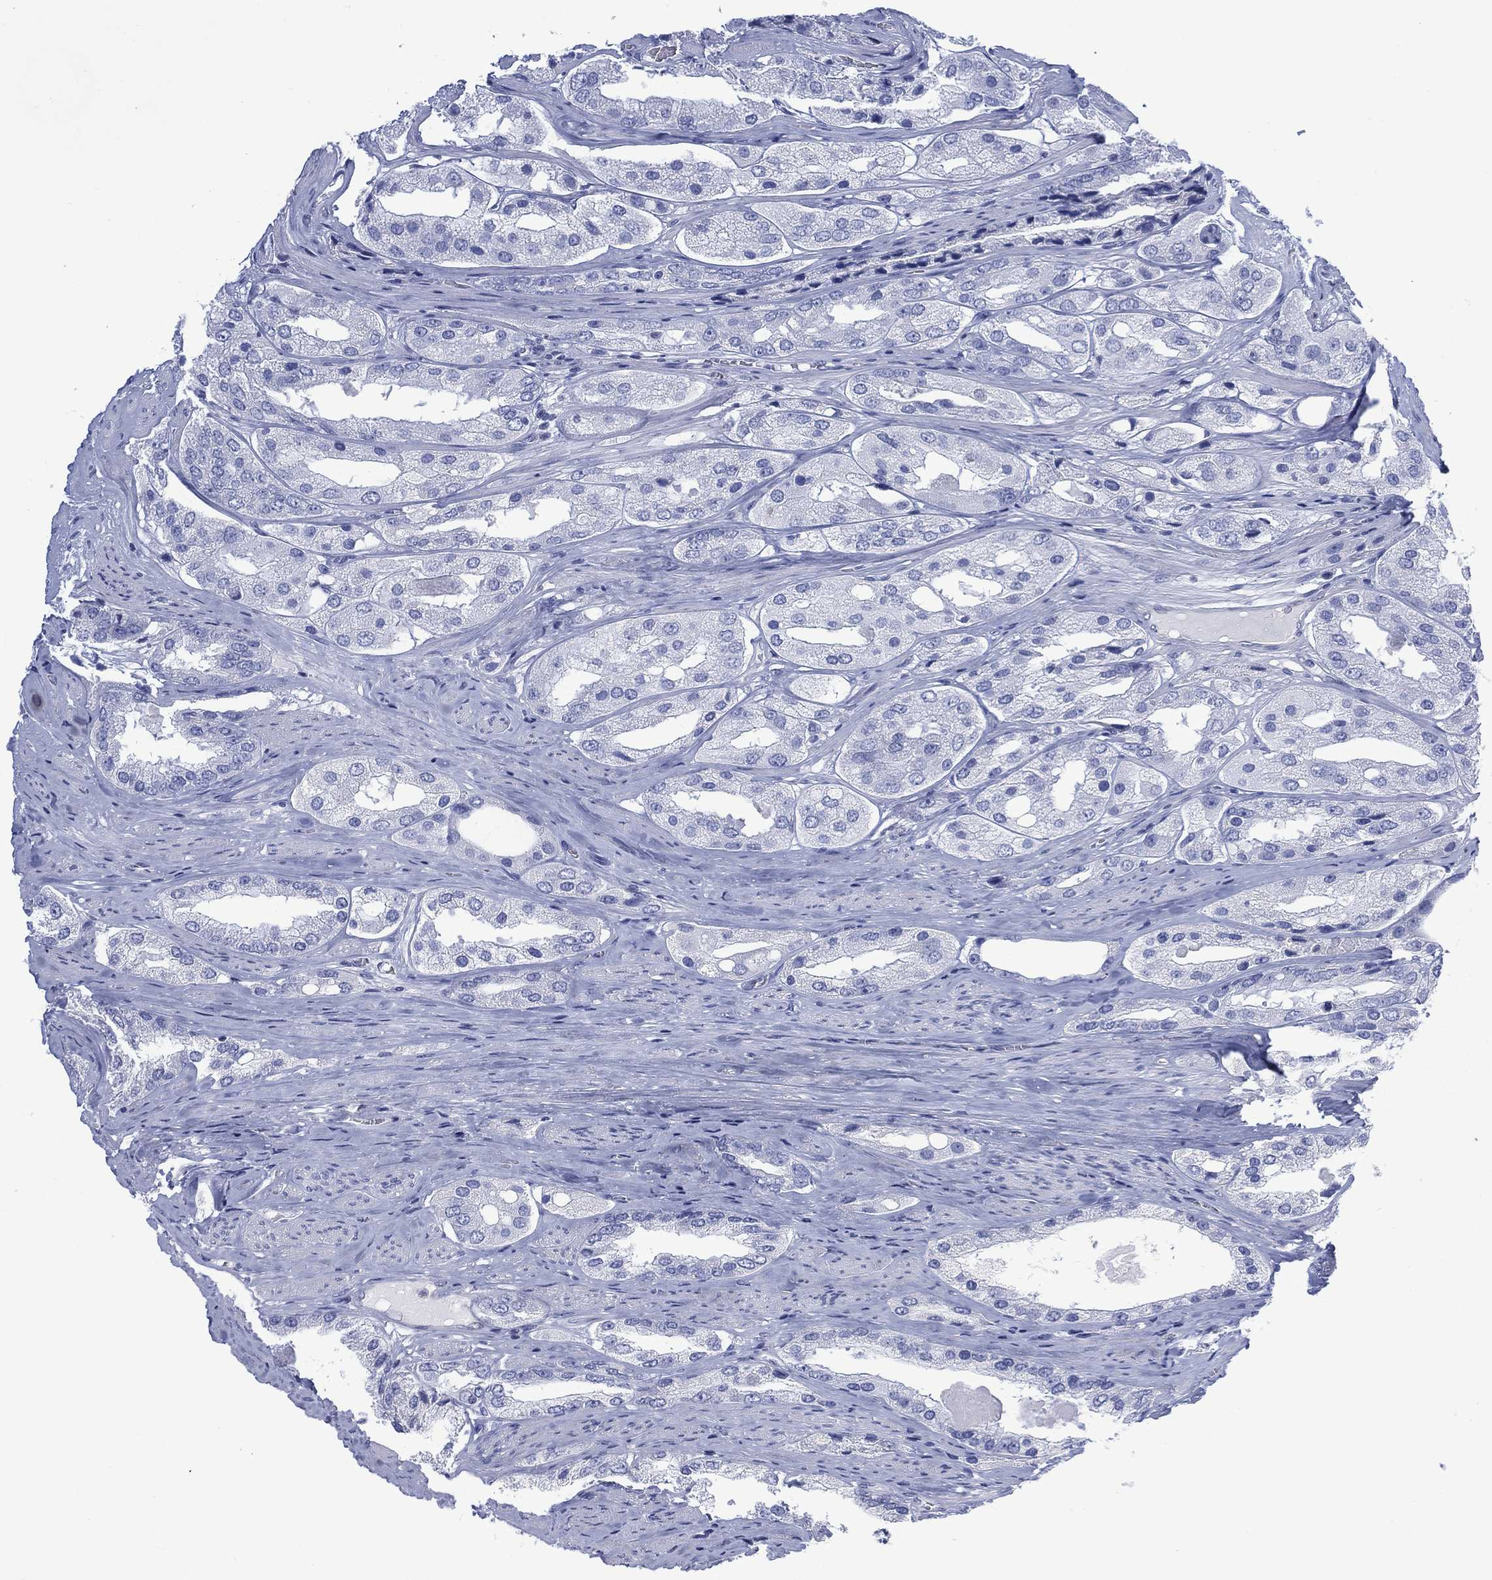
{"staining": {"intensity": "negative", "quantity": "none", "location": "none"}, "tissue": "prostate cancer", "cell_type": "Tumor cells", "image_type": "cancer", "snomed": [{"axis": "morphology", "description": "Adenocarcinoma, Low grade"}, {"axis": "topography", "description": "Prostate"}], "caption": "Histopathology image shows no significant protein positivity in tumor cells of prostate cancer (low-grade adenocarcinoma). (IHC, brightfield microscopy, high magnification).", "gene": "DDI1", "patient": {"sex": "male", "age": 69}}